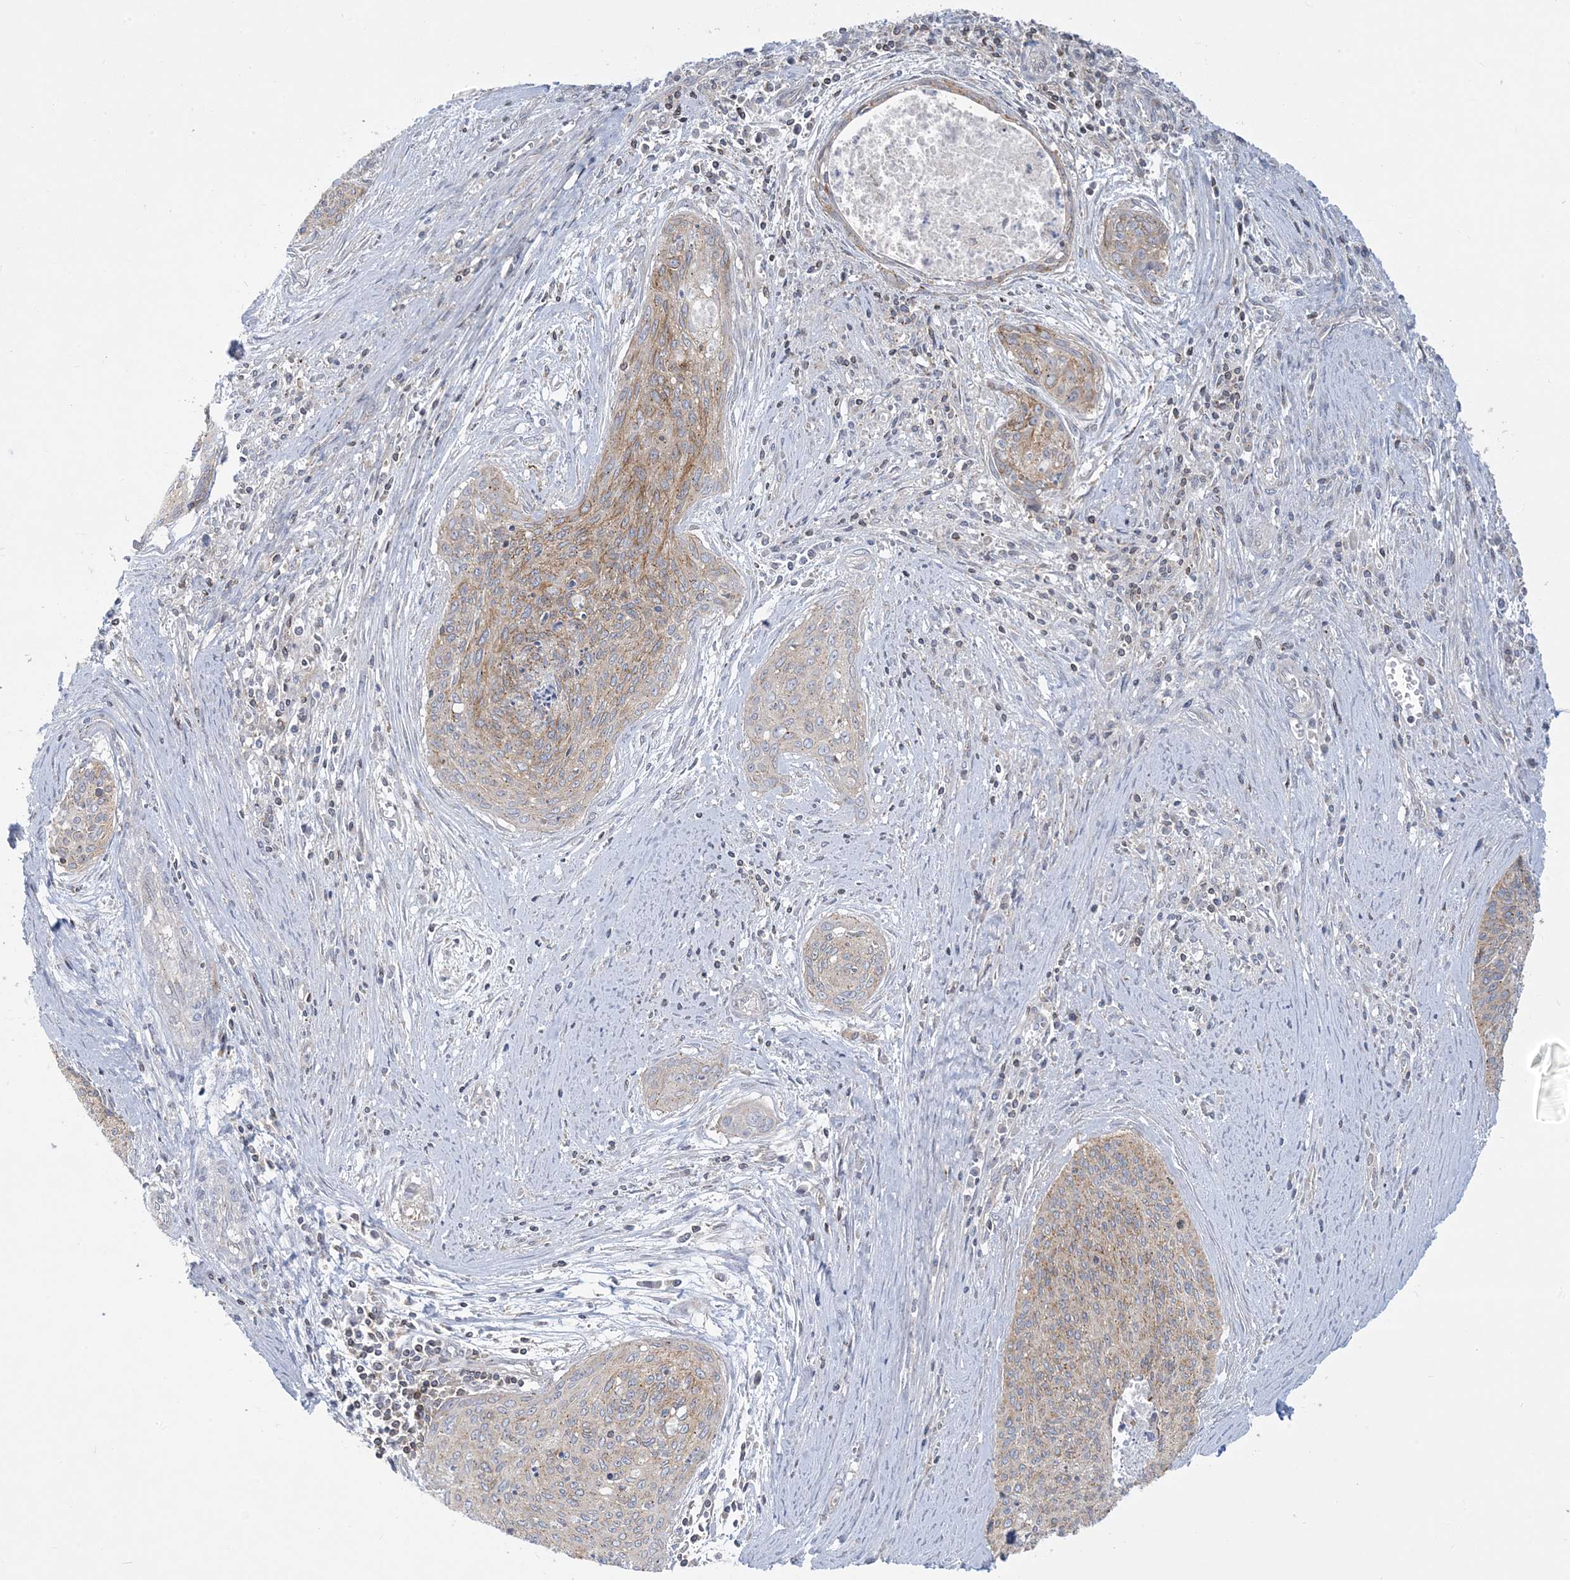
{"staining": {"intensity": "weak", "quantity": "<25%", "location": "cytoplasmic/membranous"}, "tissue": "cervical cancer", "cell_type": "Tumor cells", "image_type": "cancer", "snomed": [{"axis": "morphology", "description": "Squamous cell carcinoma, NOS"}, {"axis": "topography", "description": "Cervix"}], "caption": "Tumor cells show no significant expression in cervical cancer (squamous cell carcinoma). Nuclei are stained in blue.", "gene": "SLAMF9", "patient": {"sex": "female", "age": 55}}